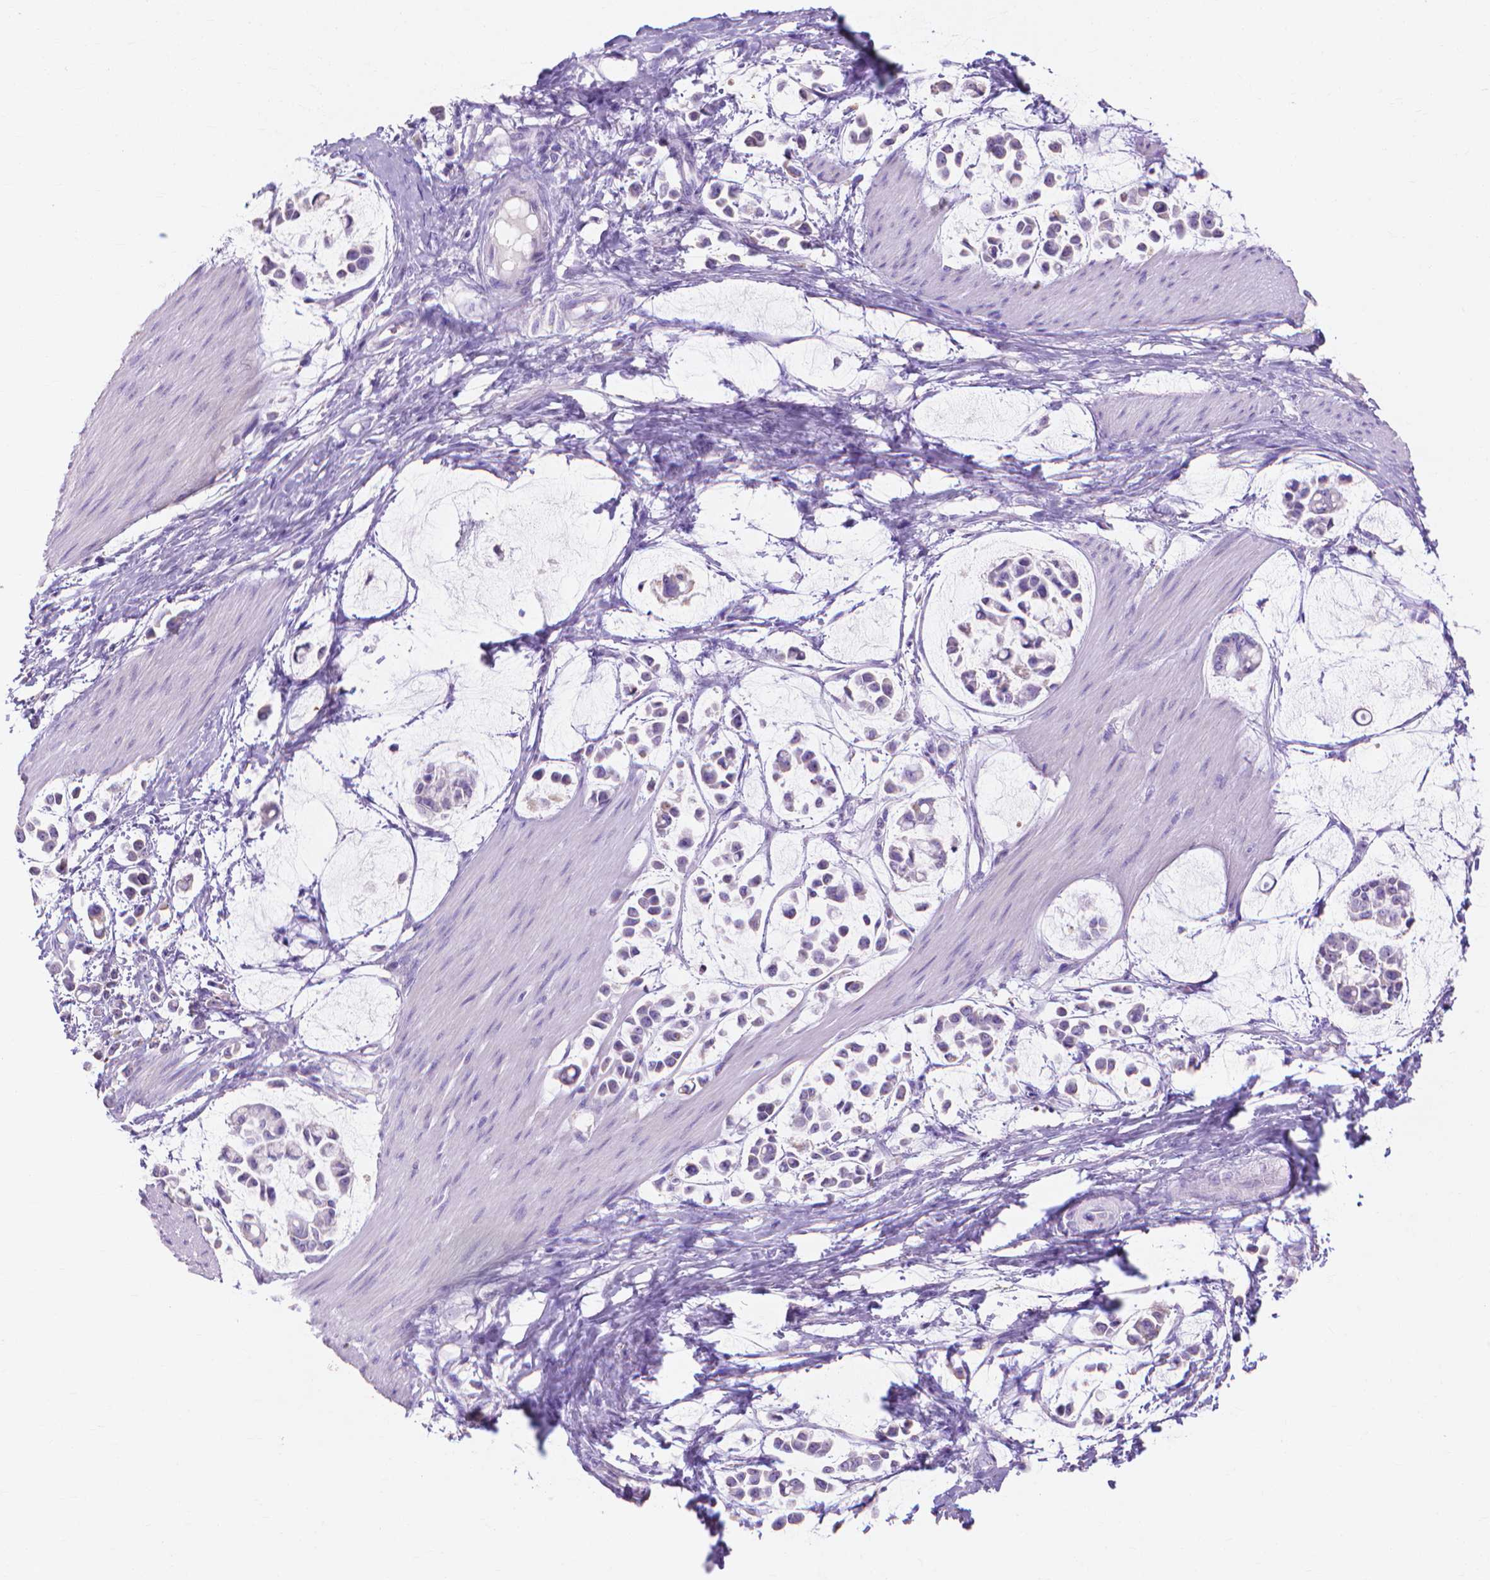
{"staining": {"intensity": "negative", "quantity": "none", "location": "none"}, "tissue": "stomach cancer", "cell_type": "Tumor cells", "image_type": "cancer", "snomed": [{"axis": "morphology", "description": "Adenocarcinoma, NOS"}, {"axis": "topography", "description": "Stomach"}], "caption": "A high-resolution photomicrograph shows IHC staining of adenocarcinoma (stomach), which displays no significant expression in tumor cells.", "gene": "MMP11", "patient": {"sex": "male", "age": 82}}